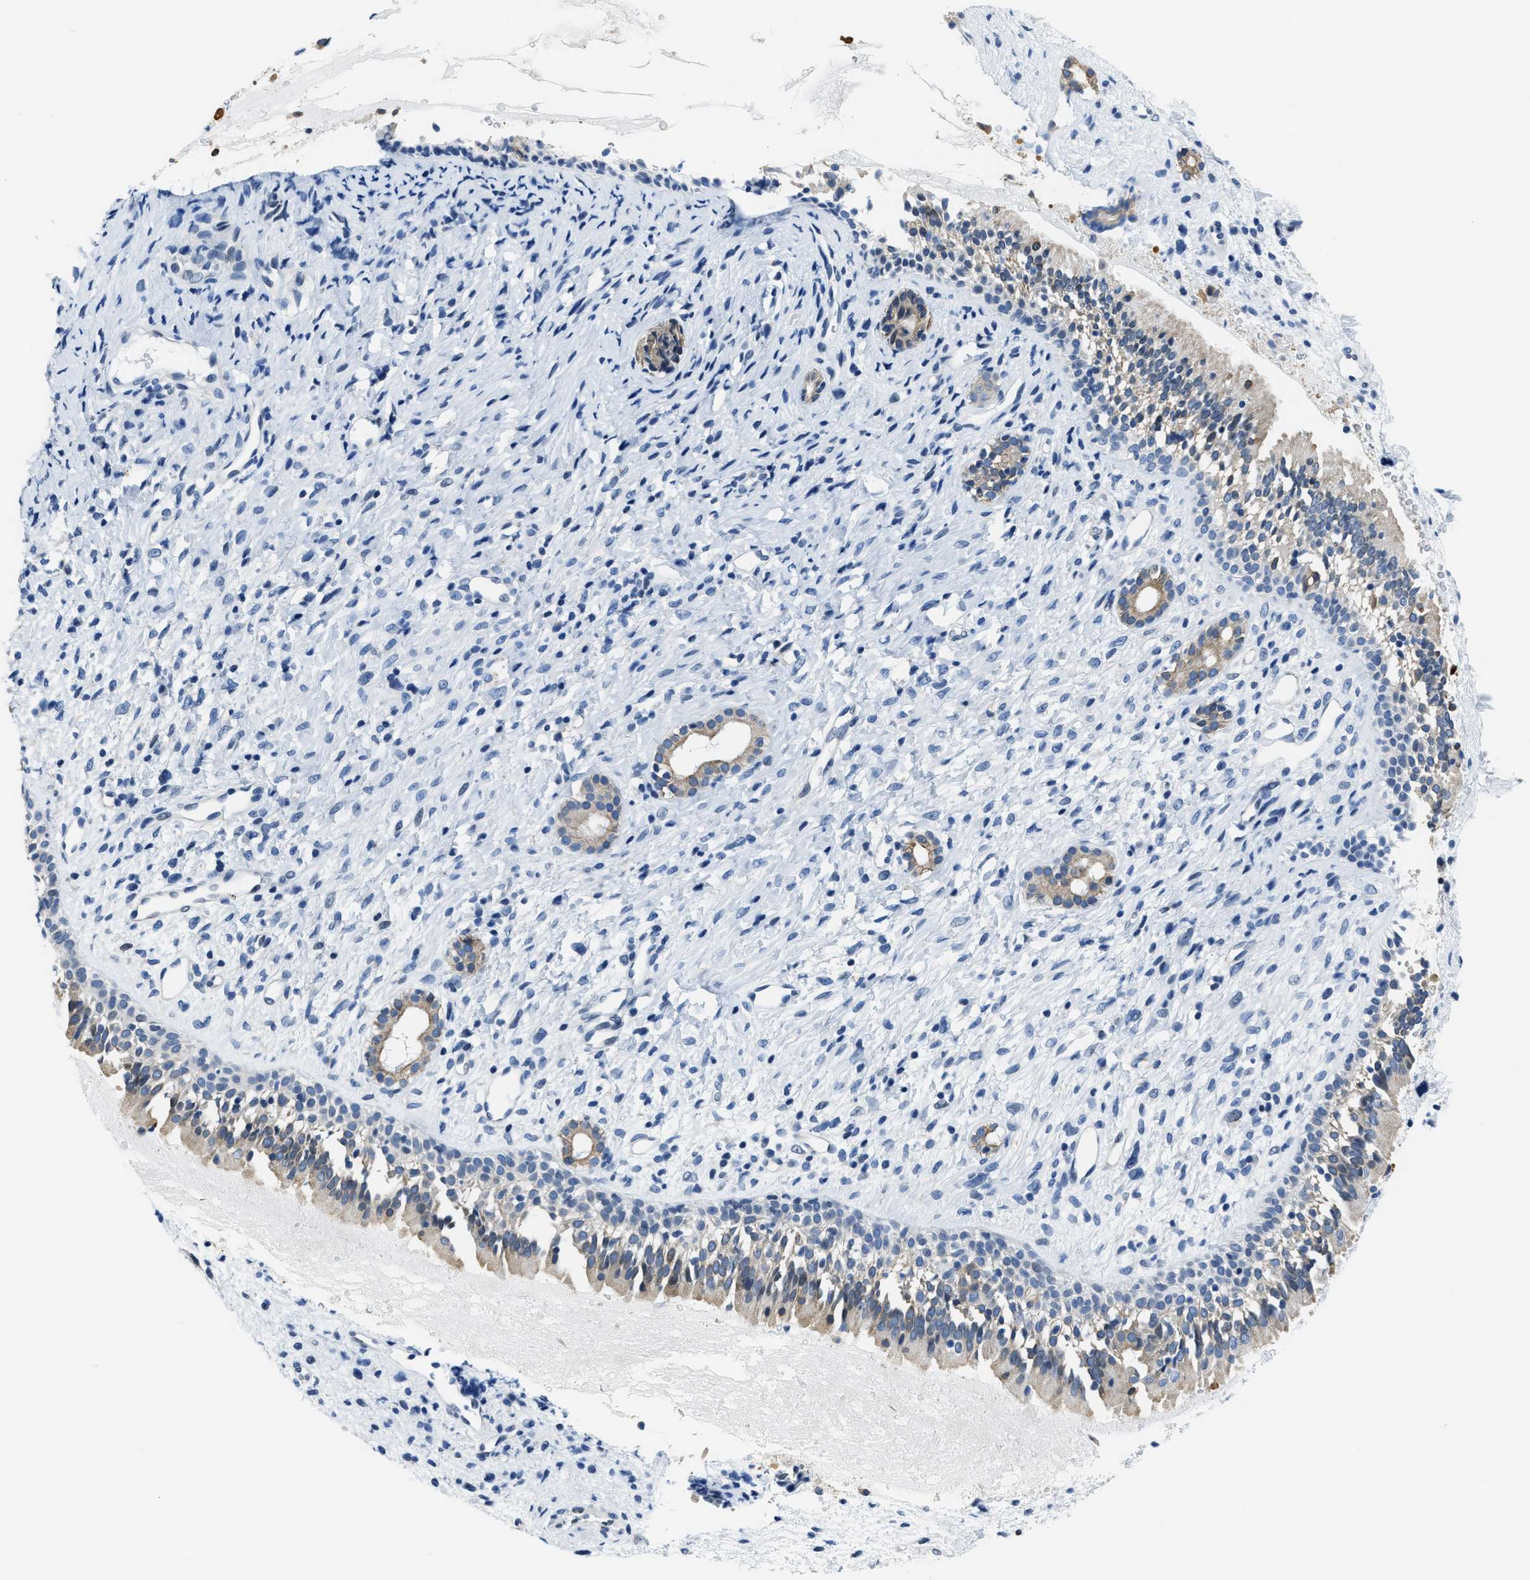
{"staining": {"intensity": "negative", "quantity": "none", "location": "none"}, "tissue": "nasopharynx", "cell_type": "Respiratory epithelial cells", "image_type": "normal", "snomed": [{"axis": "morphology", "description": "Normal tissue, NOS"}, {"axis": "topography", "description": "Nasopharynx"}], "caption": "IHC photomicrograph of benign nasopharynx: human nasopharynx stained with DAB (3,3'-diaminobenzidine) exhibits no significant protein expression in respiratory epithelial cells.", "gene": "ASZ1", "patient": {"sex": "male", "age": 22}}